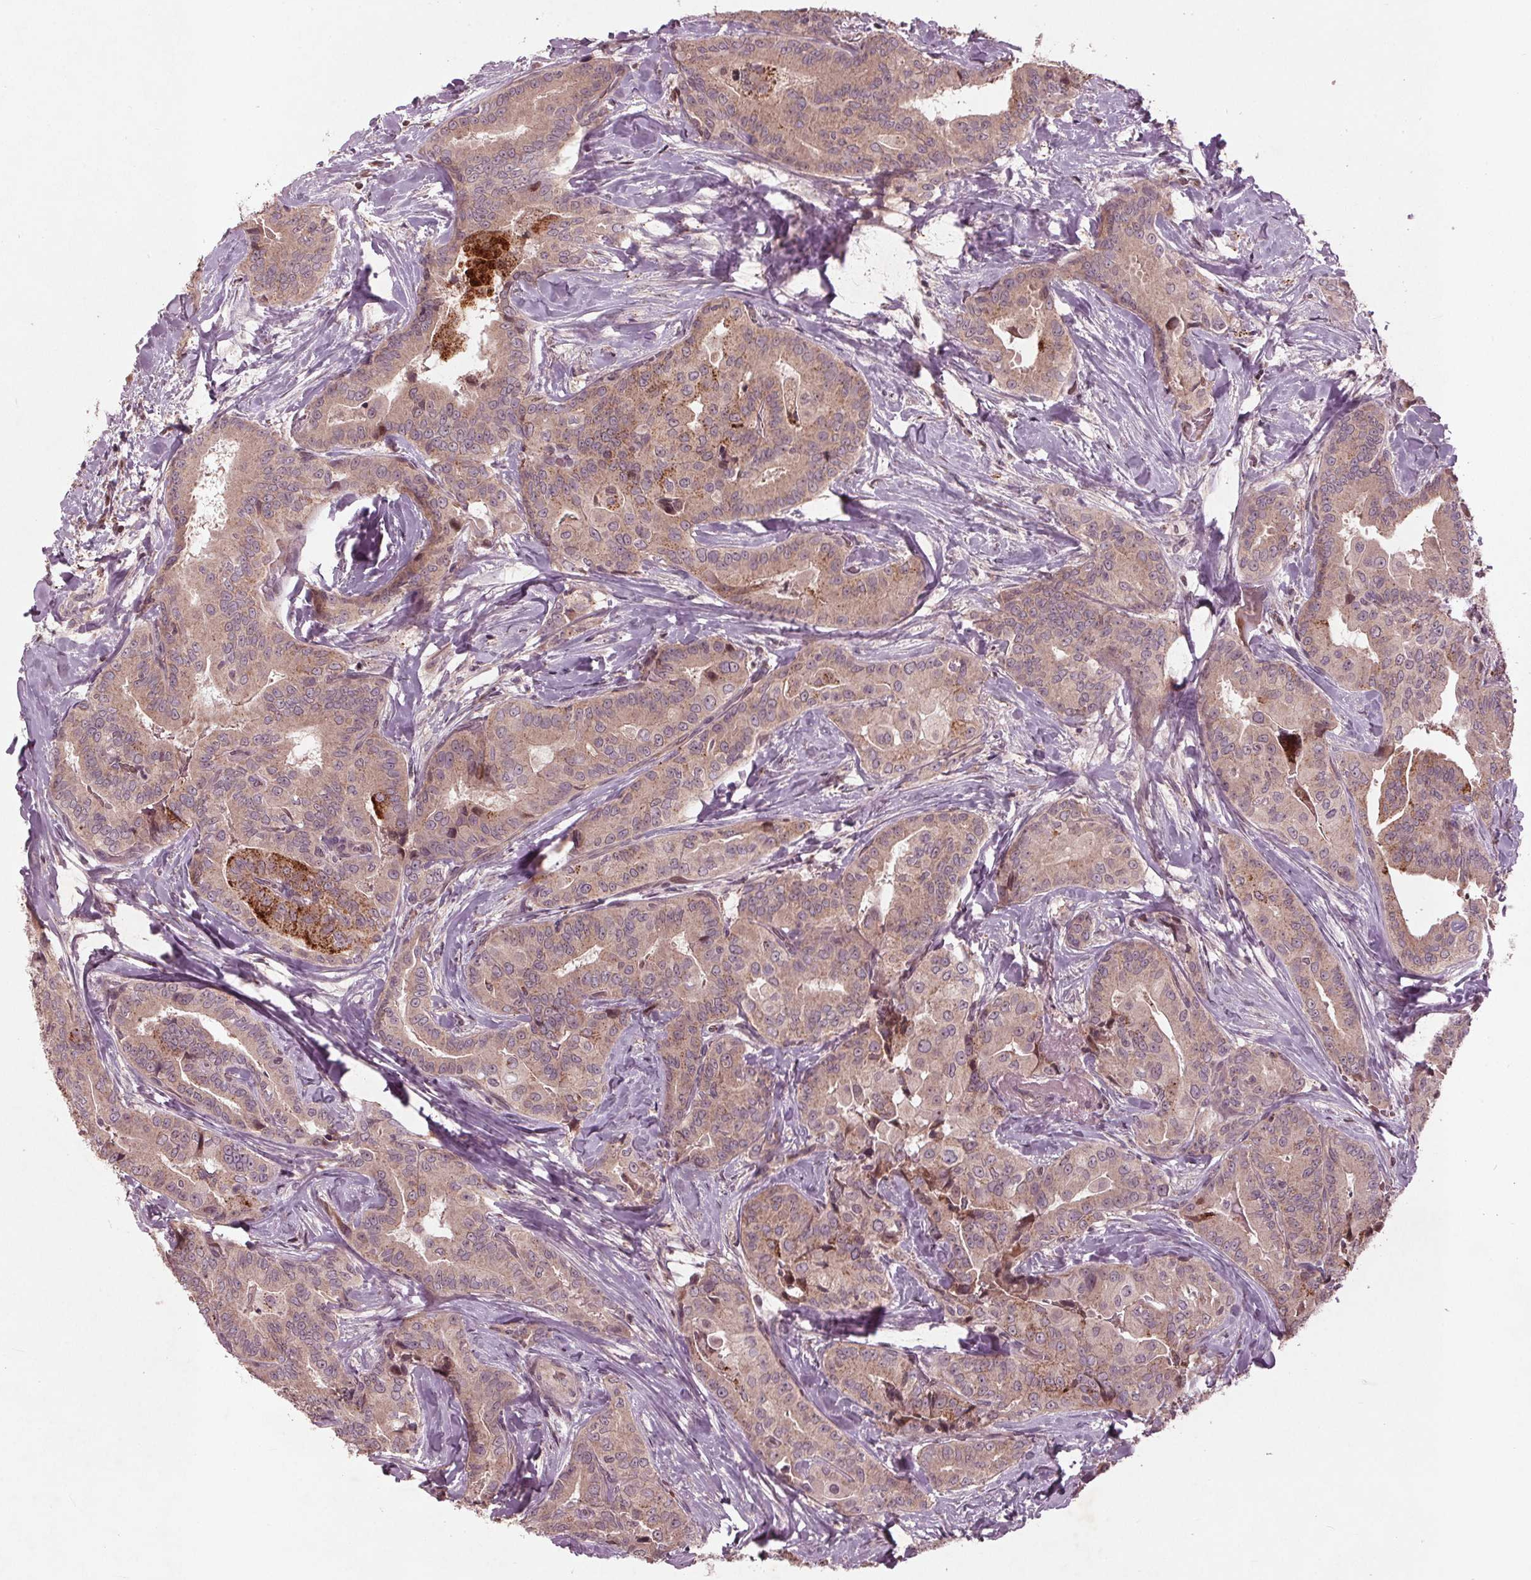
{"staining": {"intensity": "weak", "quantity": ">75%", "location": "cytoplasmic/membranous"}, "tissue": "thyroid cancer", "cell_type": "Tumor cells", "image_type": "cancer", "snomed": [{"axis": "morphology", "description": "Papillary adenocarcinoma, NOS"}, {"axis": "topography", "description": "Thyroid gland"}], "caption": "Approximately >75% of tumor cells in human thyroid cancer exhibit weak cytoplasmic/membranous protein expression as visualized by brown immunohistochemical staining.", "gene": "CDKL4", "patient": {"sex": "male", "age": 61}}